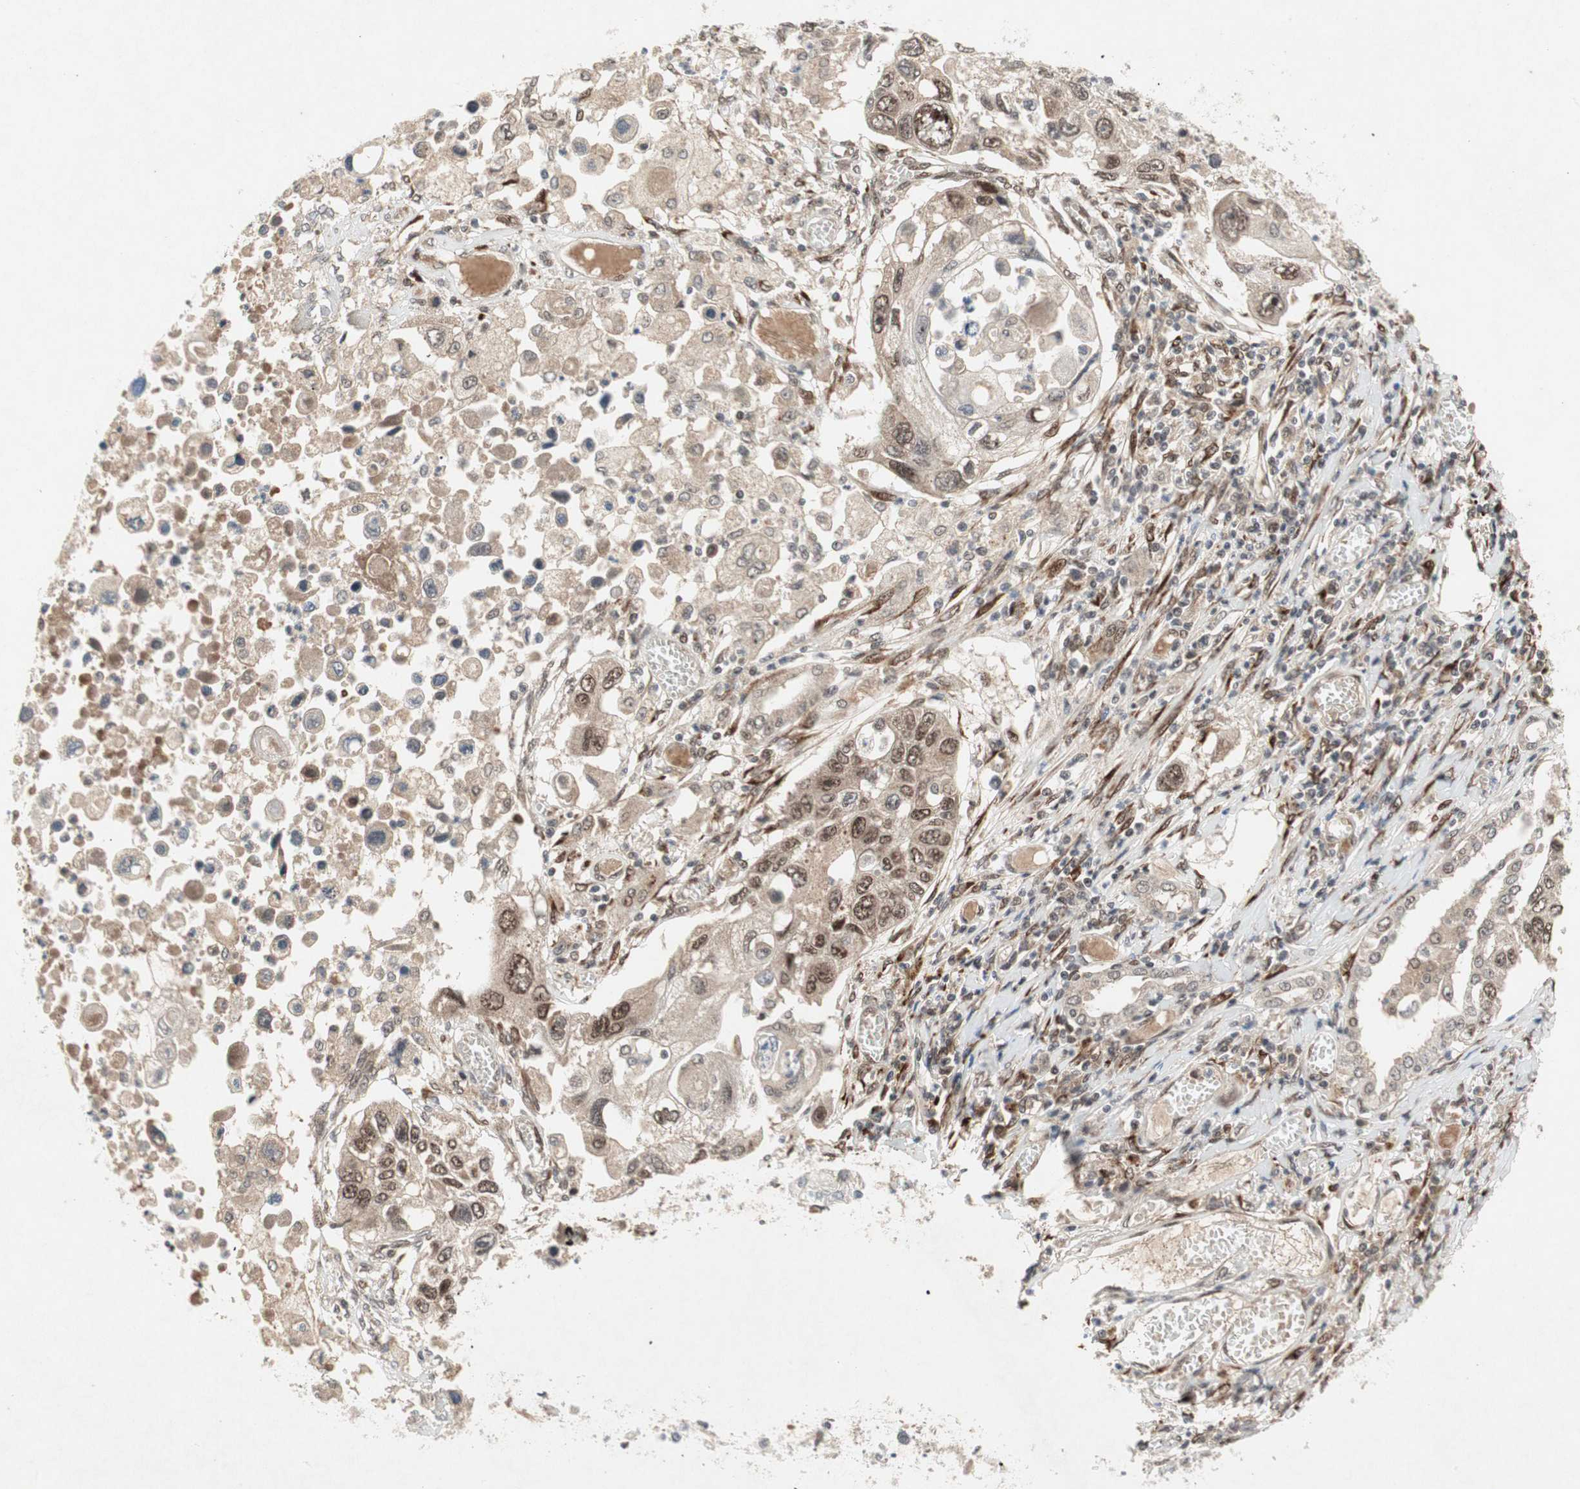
{"staining": {"intensity": "moderate", "quantity": ">75%", "location": "cytoplasmic/membranous,nuclear"}, "tissue": "lung cancer", "cell_type": "Tumor cells", "image_type": "cancer", "snomed": [{"axis": "morphology", "description": "Squamous cell carcinoma, NOS"}, {"axis": "topography", "description": "Lung"}], "caption": "IHC of human squamous cell carcinoma (lung) displays medium levels of moderate cytoplasmic/membranous and nuclear staining in about >75% of tumor cells.", "gene": "TCF12", "patient": {"sex": "male", "age": 71}}